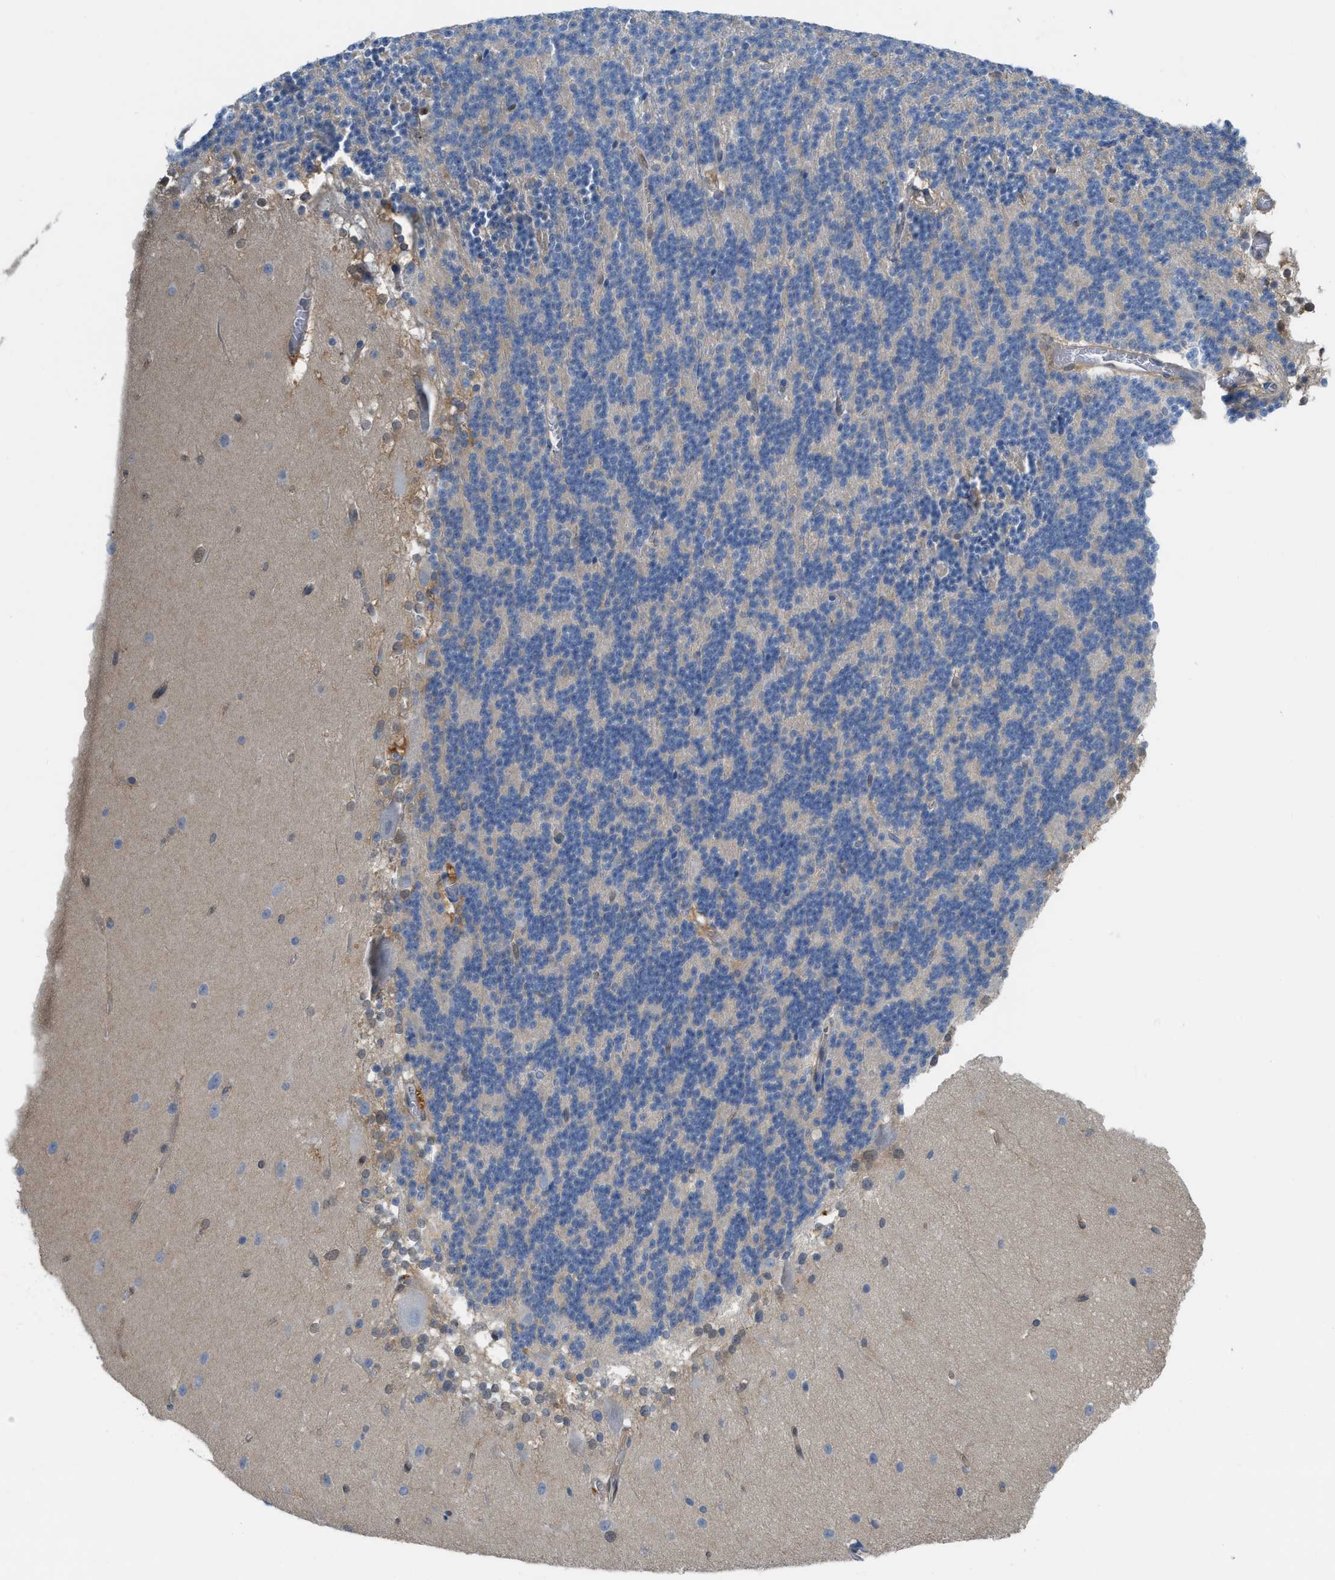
{"staining": {"intensity": "negative", "quantity": "none", "location": "none"}, "tissue": "cerebellum", "cell_type": "Cells in granular layer", "image_type": "normal", "snomed": [{"axis": "morphology", "description": "Normal tissue, NOS"}, {"axis": "topography", "description": "Cerebellum"}], "caption": "Immunohistochemical staining of normal human cerebellum shows no significant positivity in cells in granular layer.", "gene": "CSTB", "patient": {"sex": "female", "age": 19}}